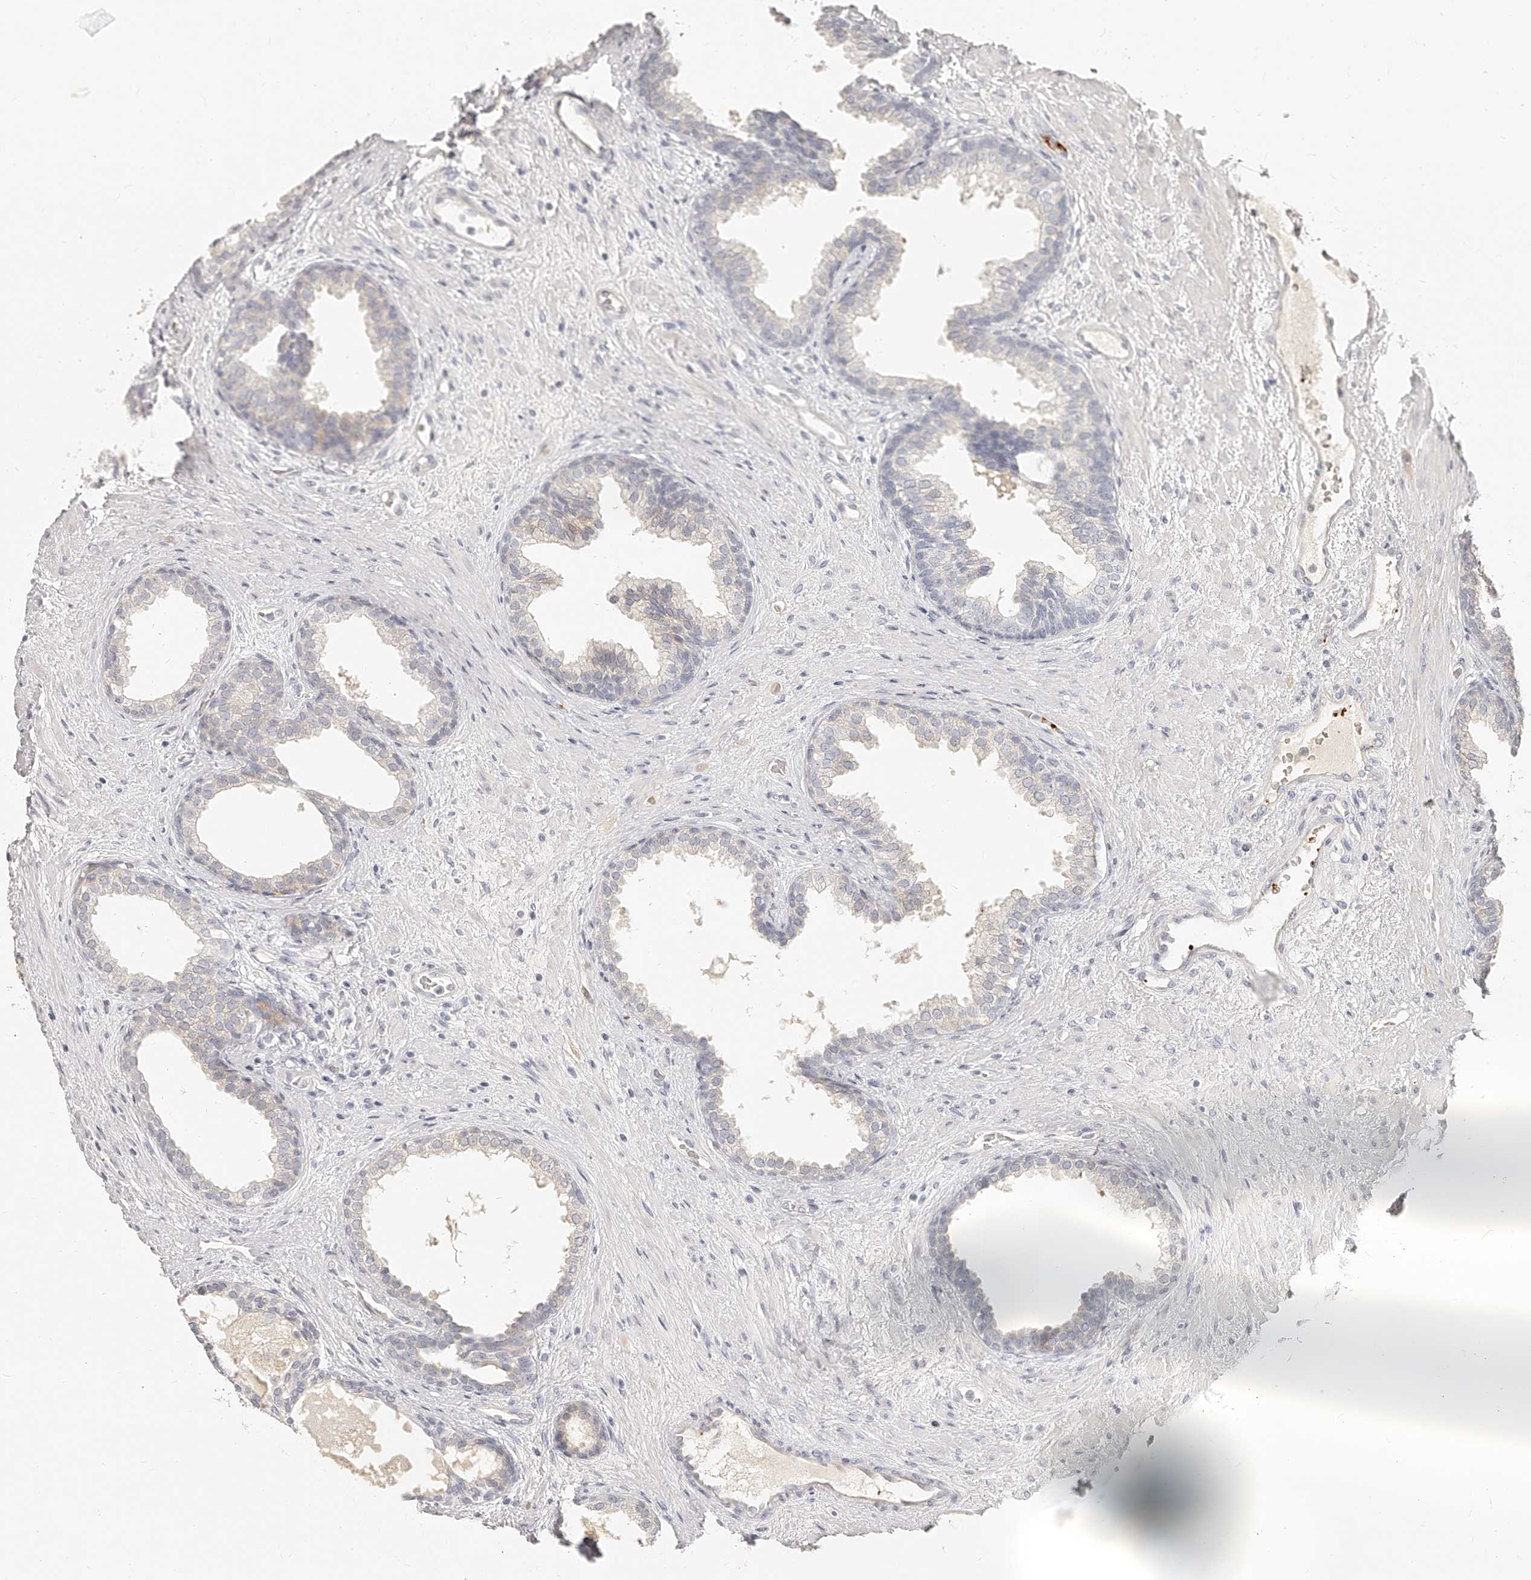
{"staining": {"intensity": "negative", "quantity": "none", "location": "none"}, "tissue": "prostate", "cell_type": "Glandular cells", "image_type": "normal", "snomed": [{"axis": "morphology", "description": "Normal tissue, NOS"}, {"axis": "topography", "description": "Prostate"}], "caption": "The IHC micrograph has no significant expression in glandular cells of prostate. Nuclei are stained in blue.", "gene": "ITGB3", "patient": {"sex": "male", "age": 76}}